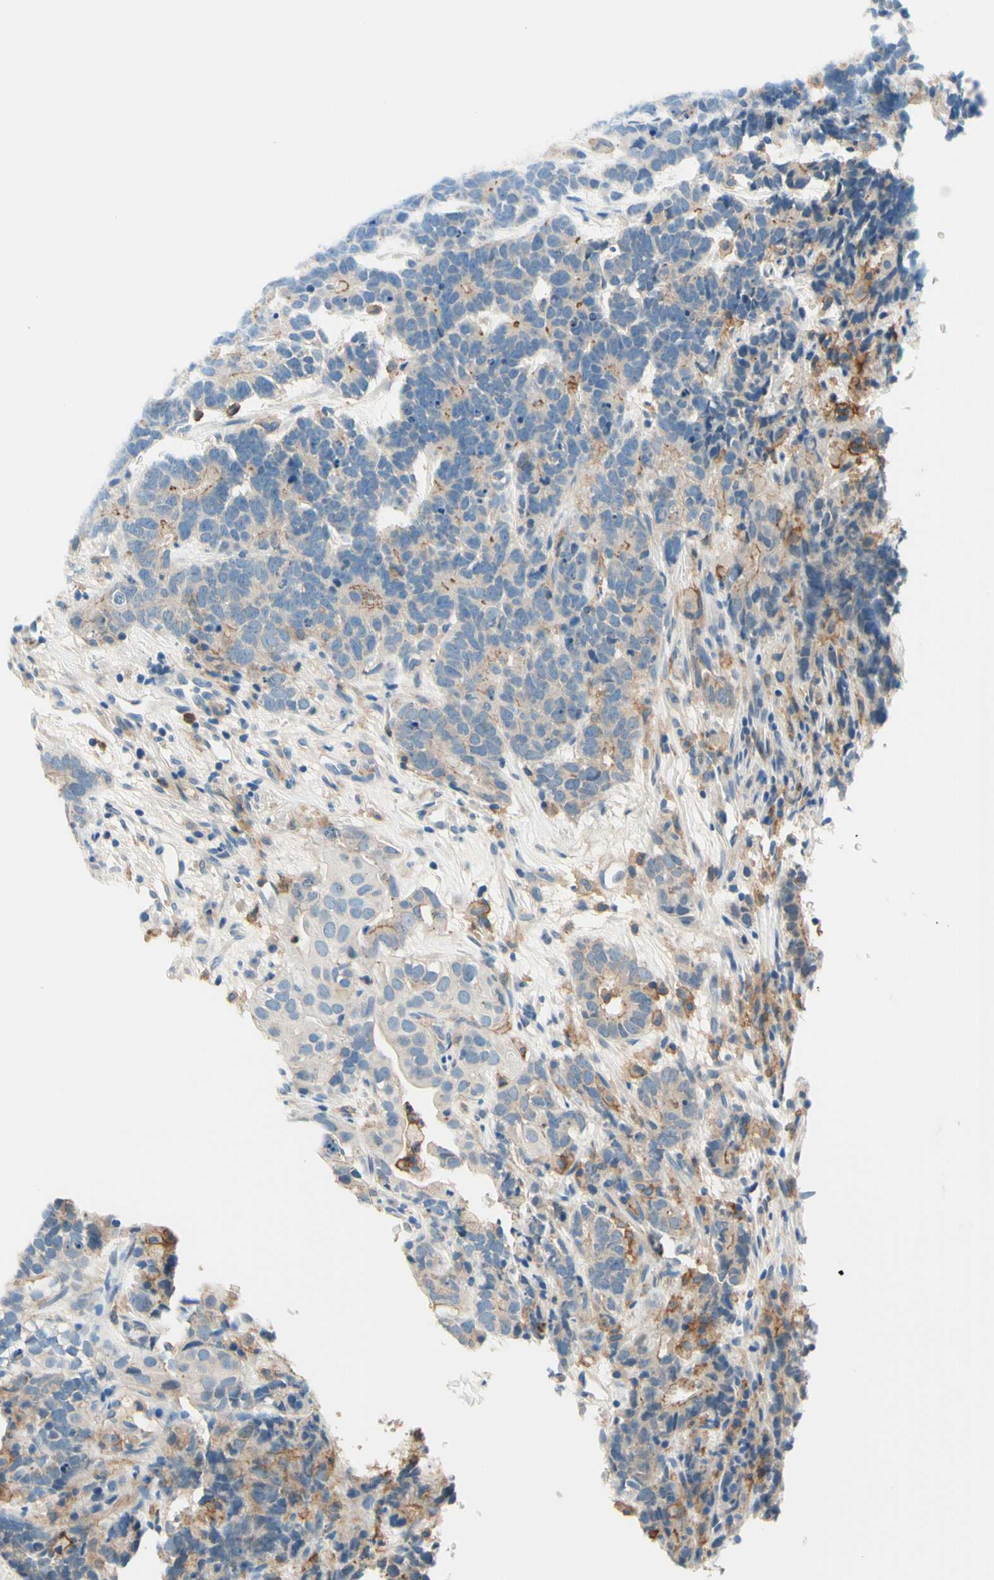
{"staining": {"intensity": "weak", "quantity": "<25%", "location": "cytoplasmic/membranous"}, "tissue": "testis cancer", "cell_type": "Tumor cells", "image_type": "cancer", "snomed": [{"axis": "morphology", "description": "Carcinoma, Embryonal, NOS"}, {"axis": "topography", "description": "Testis"}], "caption": "Tumor cells are negative for brown protein staining in embryonal carcinoma (testis).", "gene": "SIGLEC9", "patient": {"sex": "male", "age": 26}}